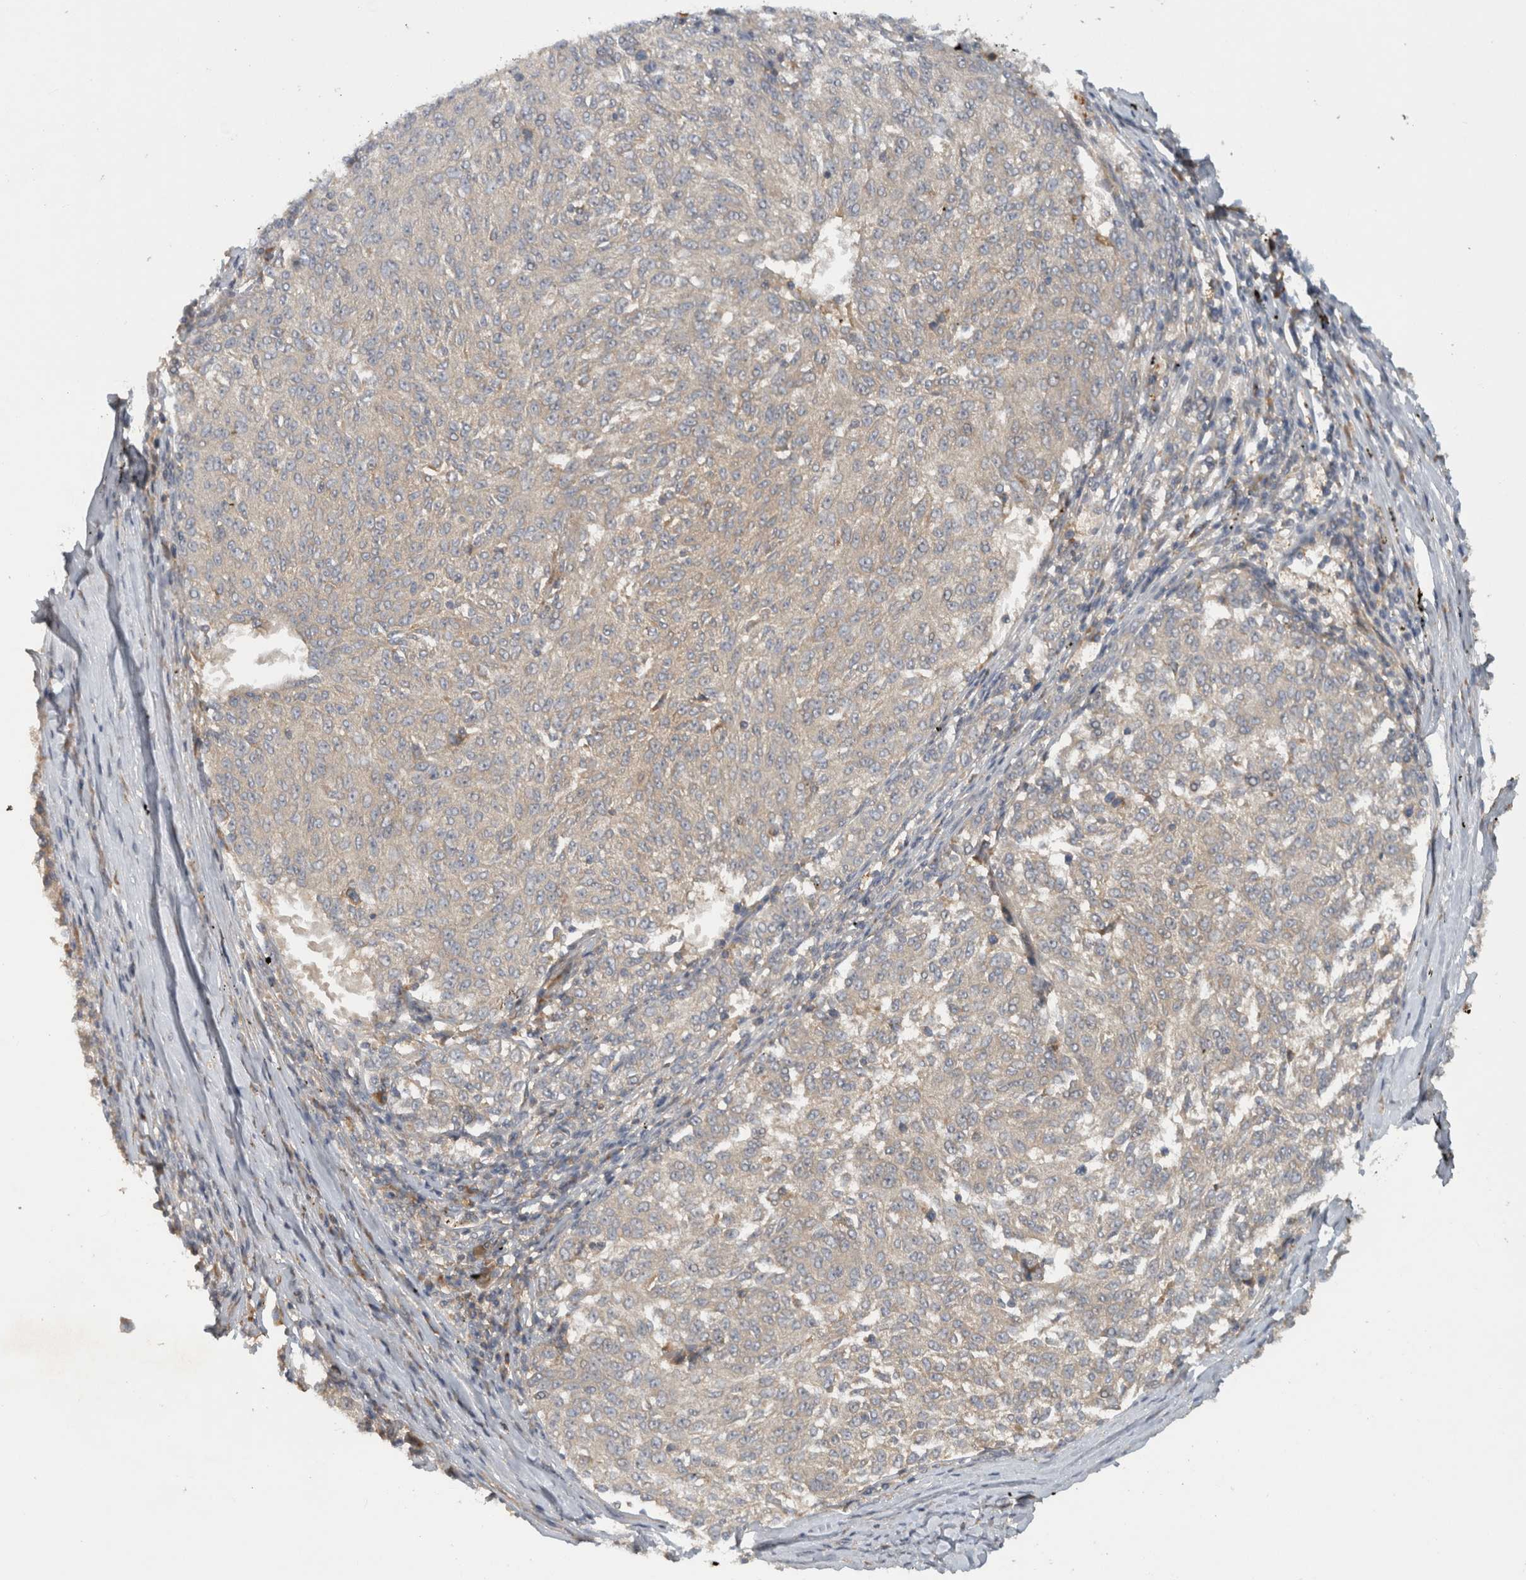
{"staining": {"intensity": "negative", "quantity": "none", "location": "none"}, "tissue": "melanoma", "cell_type": "Tumor cells", "image_type": "cancer", "snomed": [{"axis": "morphology", "description": "Malignant melanoma, NOS"}, {"axis": "topography", "description": "Skin"}], "caption": "Tumor cells are negative for brown protein staining in melanoma. (DAB IHC, high magnification).", "gene": "VEPH1", "patient": {"sex": "female", "age": 72}}